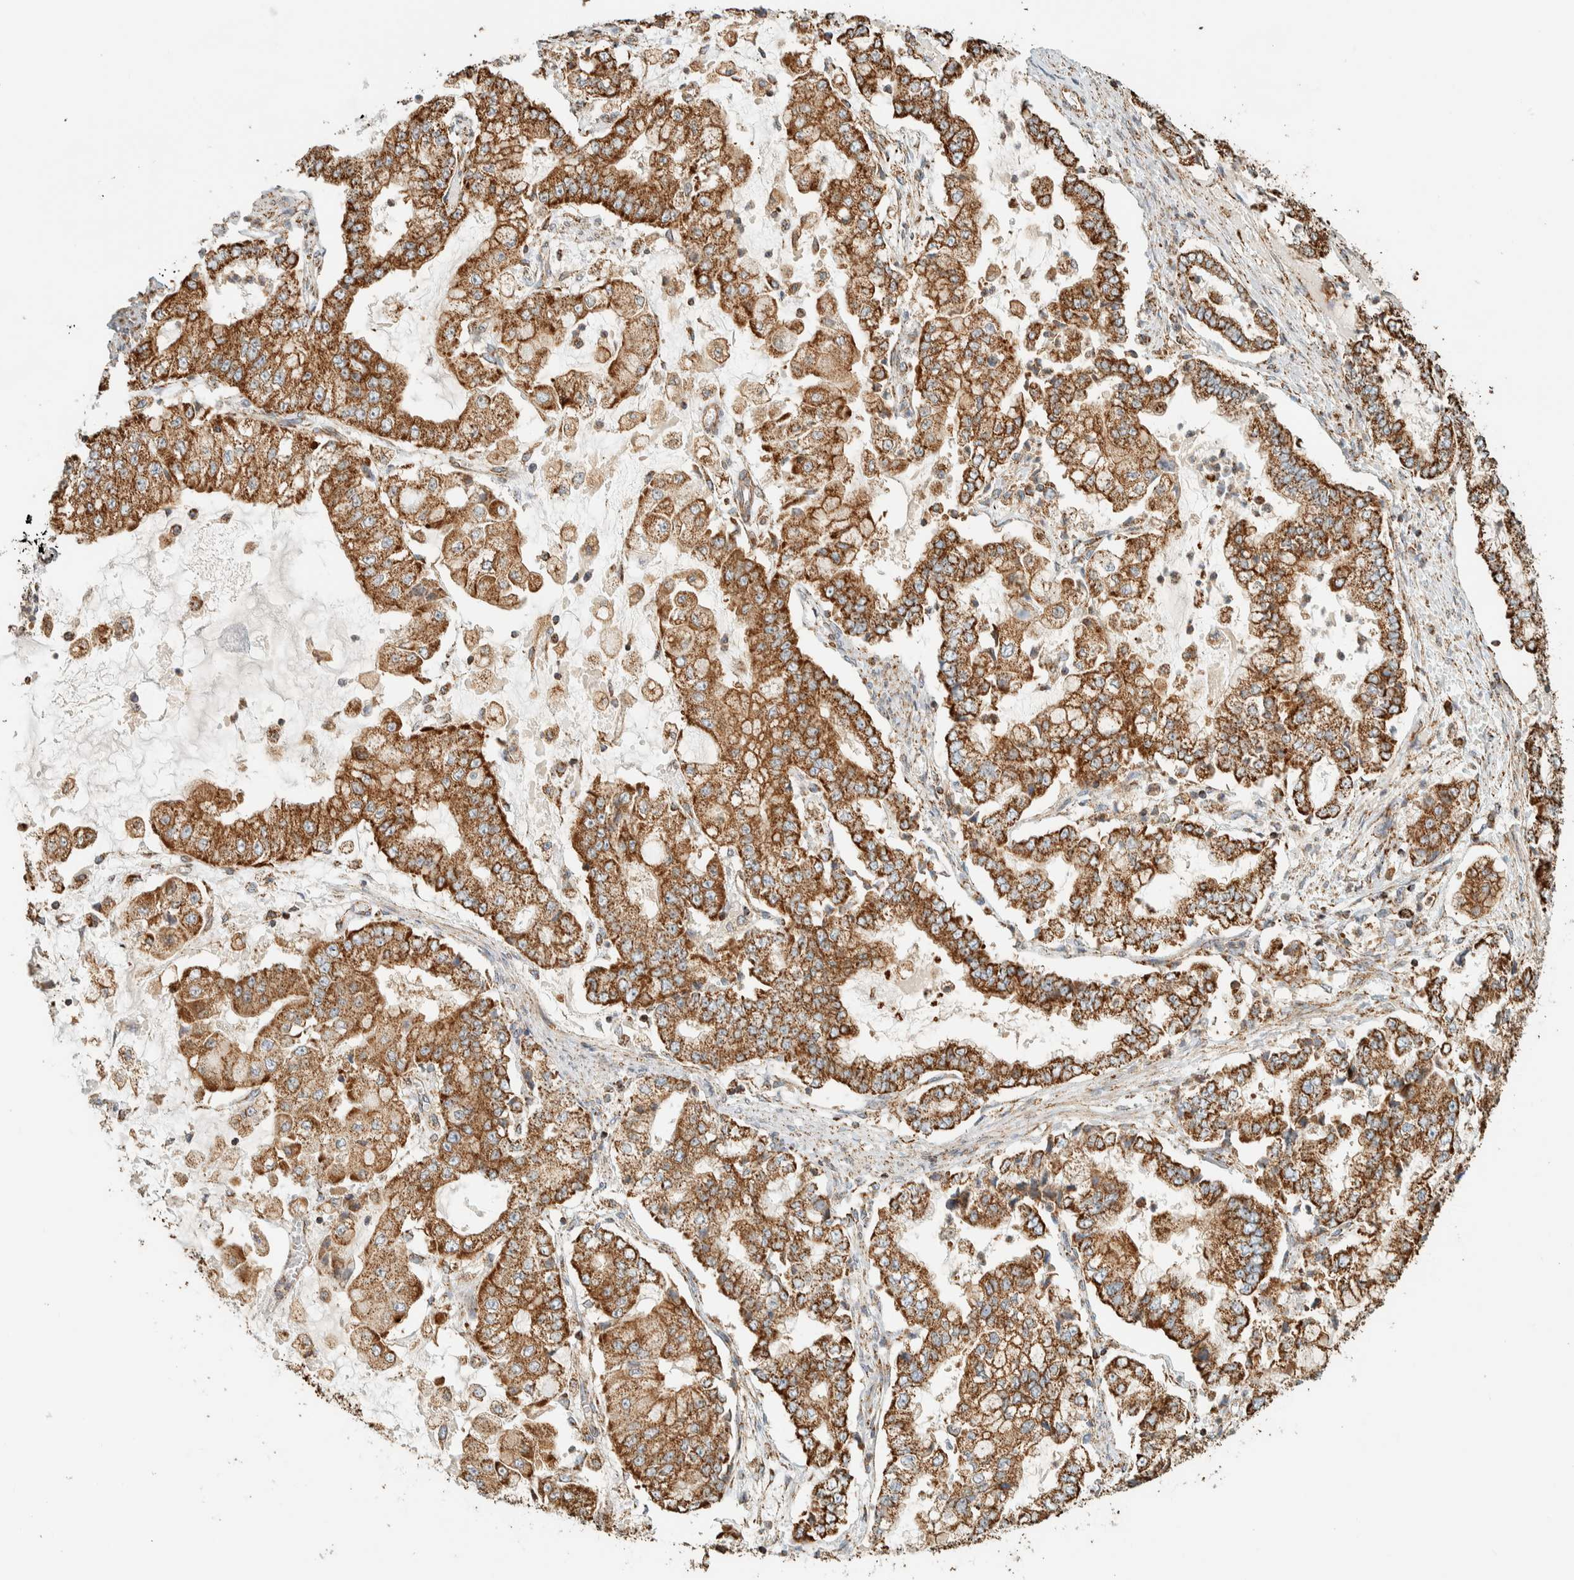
{"staining": {"intensity": "strong", "quantity": ">75%", "location": "cytoplasmic/membranous"}, "tissue": "stomach cancer", "cell_type": "Tumor cells", "image_type": "cancer", "snomed": [{"axis": "morphology", "description": "Adenocarcinoma, NOS"}, {"axis": "topography", "description": "Stomach"}], "caption": "Protein staining of stomach cancer tissue exhibits strong cytoplasmic/membranous positivity in about >75% of tumor cells.", "gene": "ZNF454", "patient": {"sex": "male", "age": 76}}